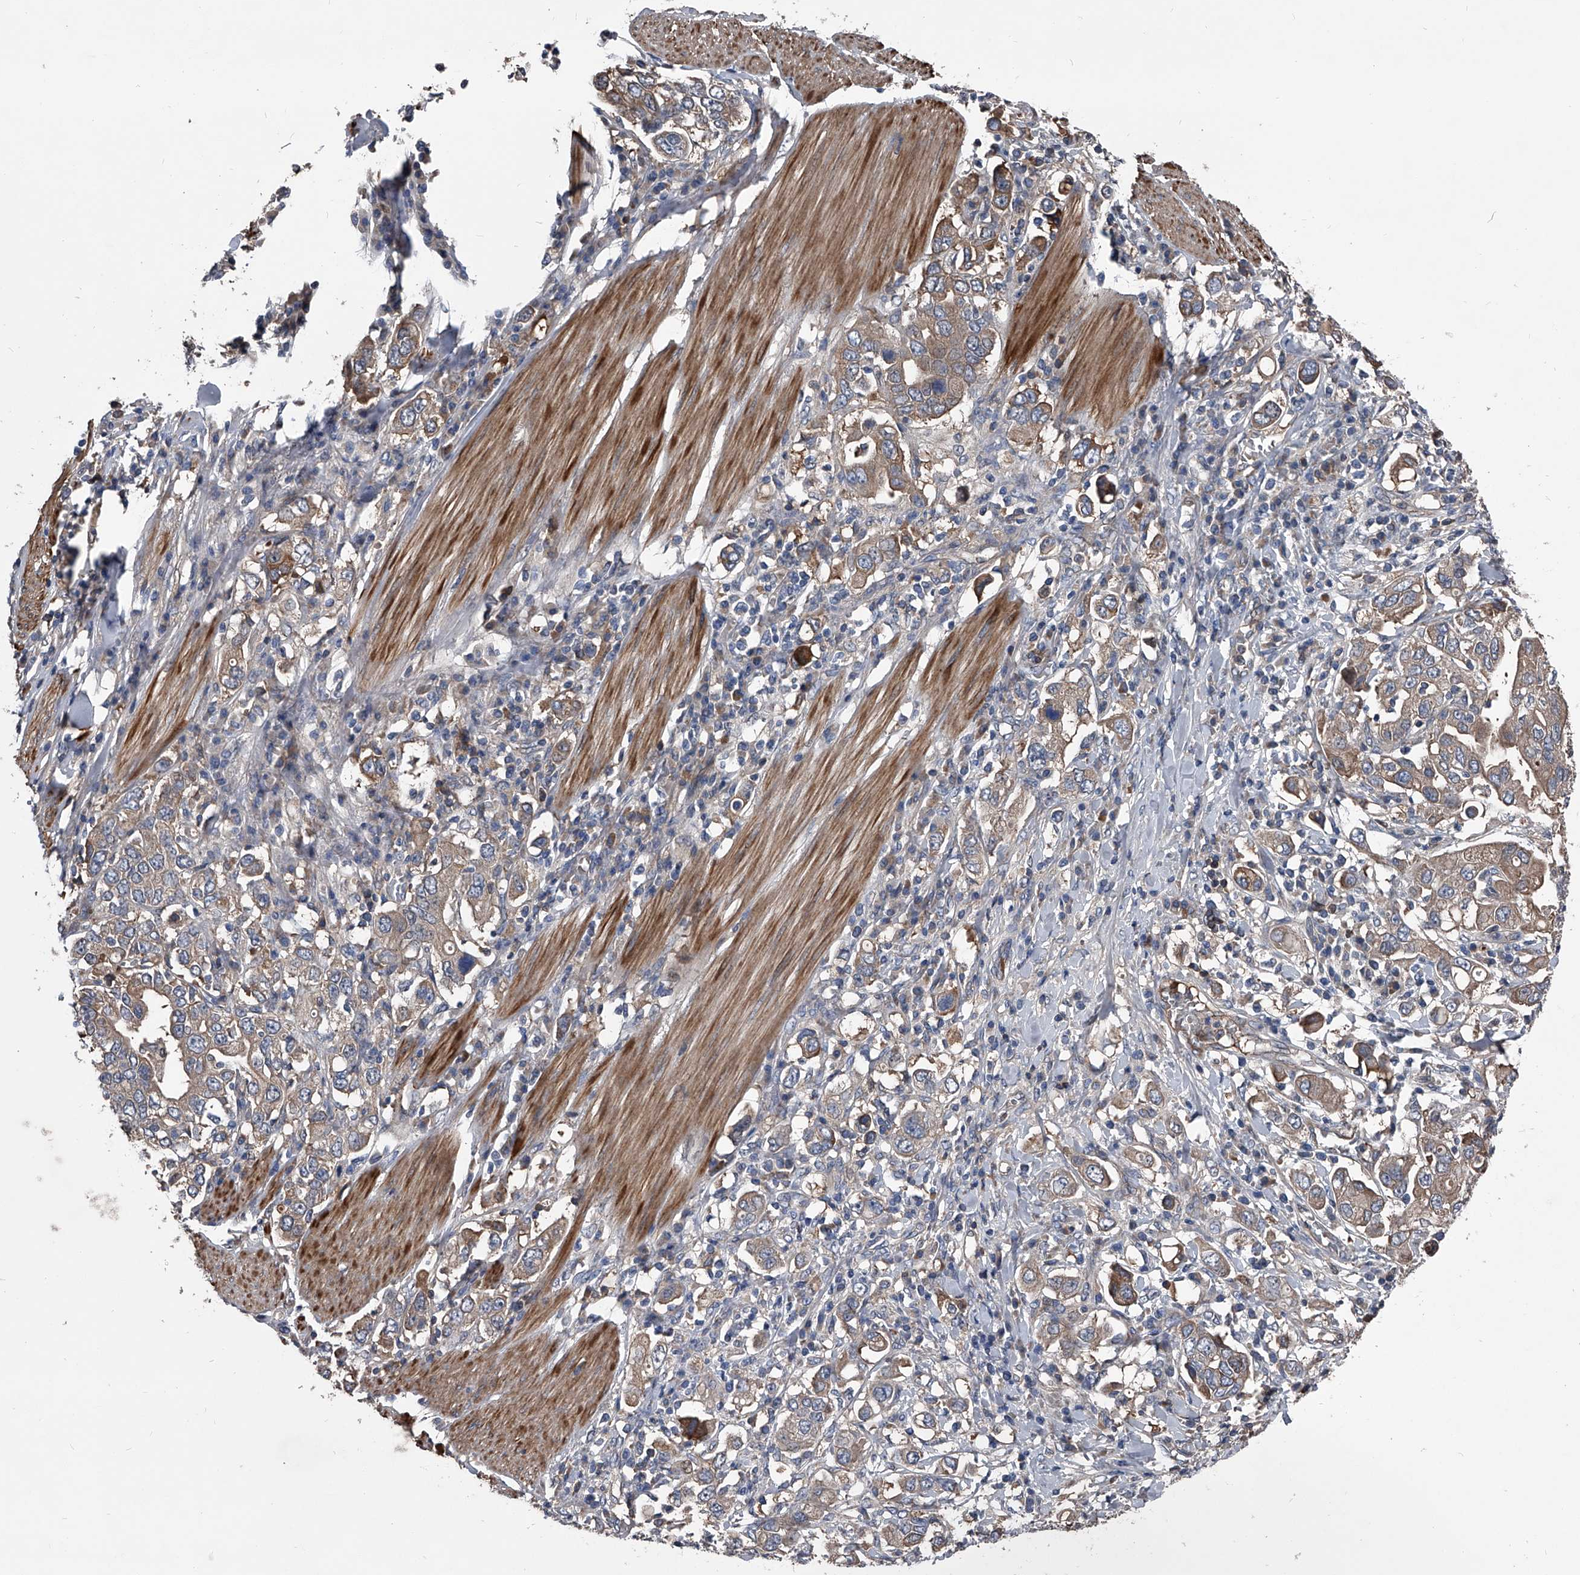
{"staining": {"intensity": "weak", "quantity": ">75%", "location": "cytoplasmic/membranous"}, "tissue": "stomach cancer", "cell_type": "Tumor cells", "image_type": "cancer", "snomed": [{"axis": "morphology", "description": "Adenocarcinoma, NOS"}, {"axis": "topography", "description": "Stomach, upper"}], "caption": "This is an image of IHC staining of adenocarcinoma (stomach), which shows weak expression in the cytoplasmic/membranous of tumor cells.", "gene": "KIF13A", "patient": {"sex": "male", "age": 62}}